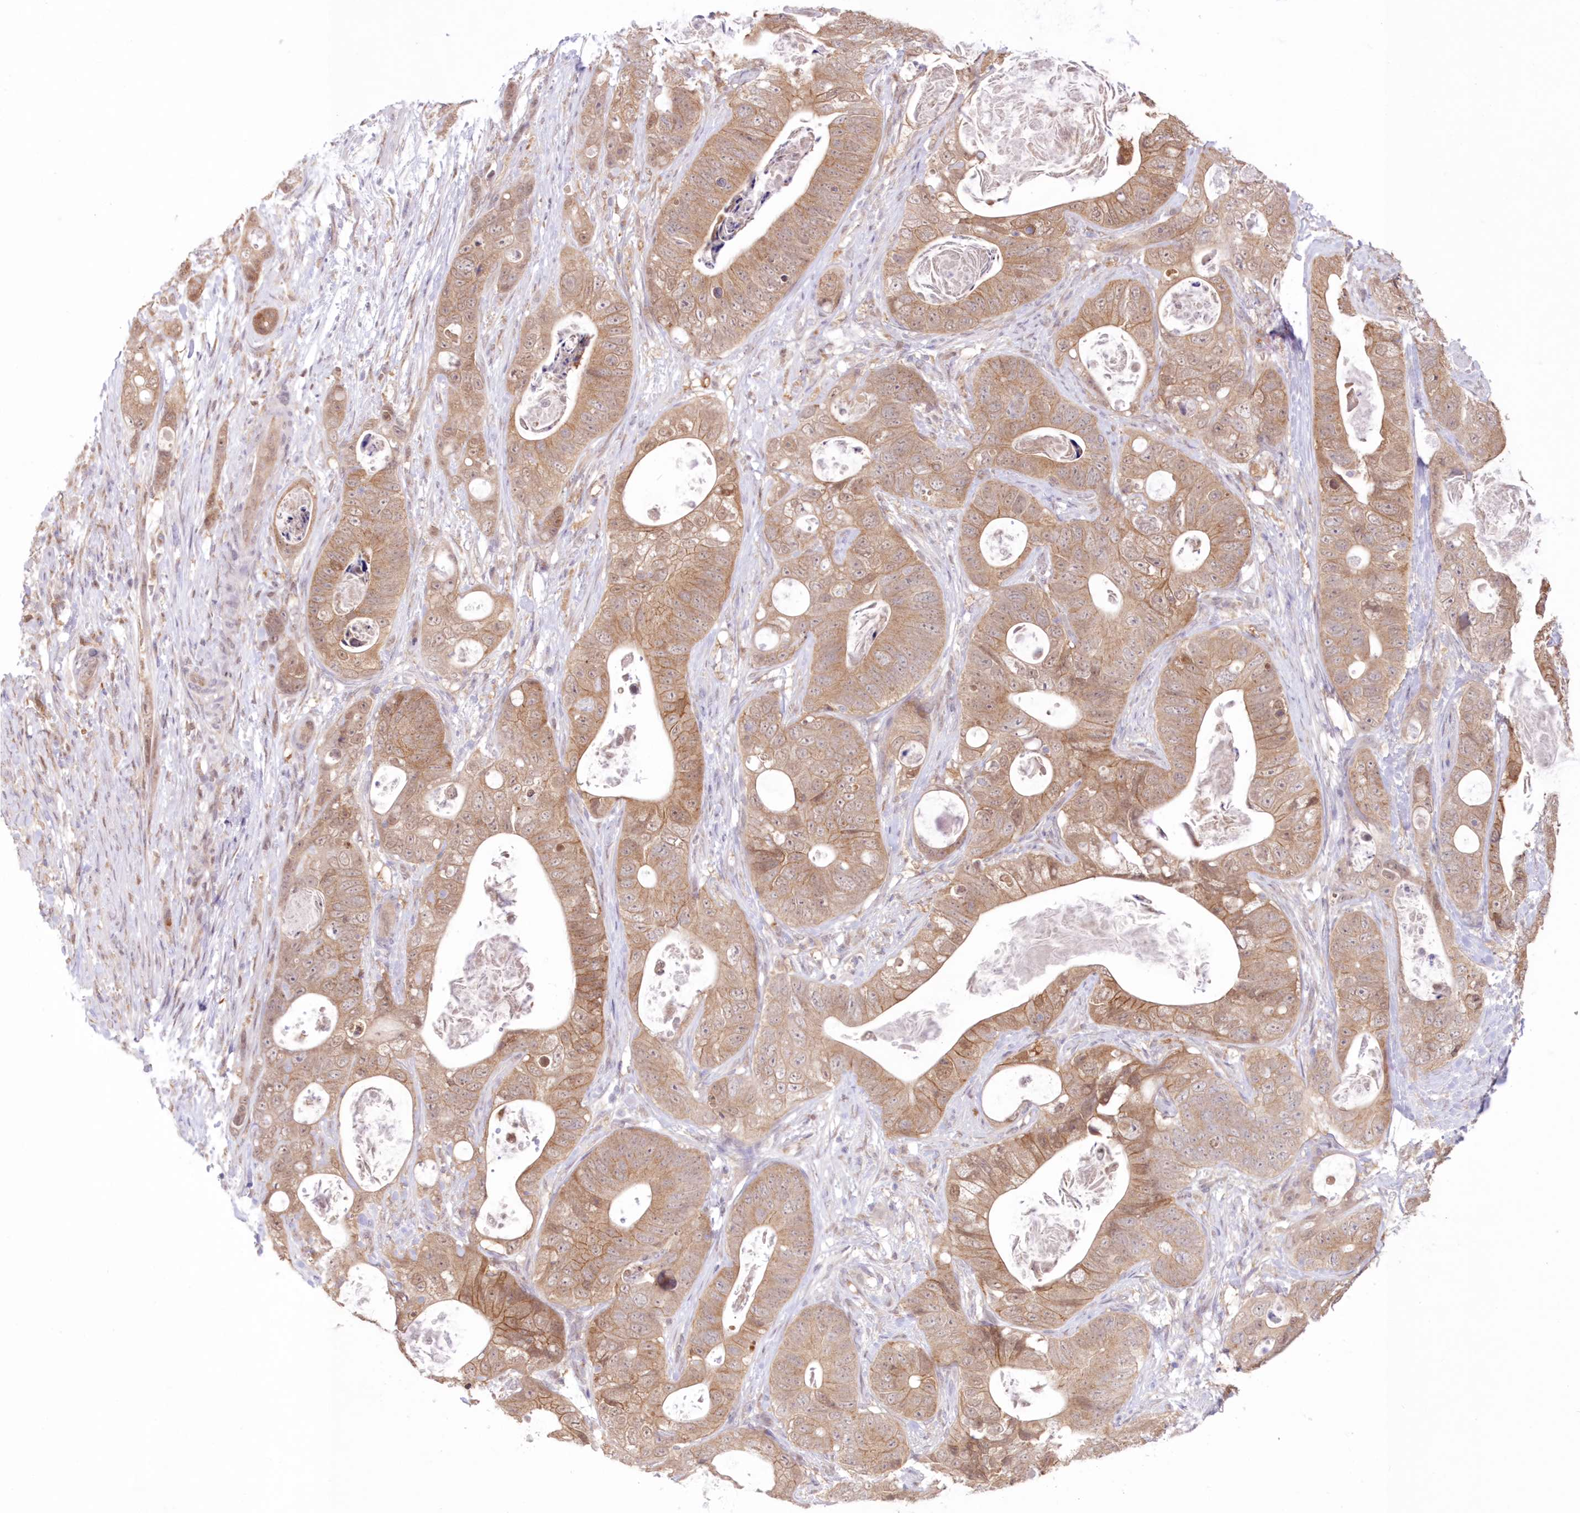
{"staining": {"intensity": "moderate", "quantity": ">75%", "location": "cytoplasmic/membranous"}, "tissue": "stomach cancer", "cell_type": "Tumor cells", "image_type": "cancer", "snomed": [{"axis": "morphology", "description": "Adenocarcinoma, NOS"}, {"axis": "topography", "description": "Stomach"}], "caption": "High-power microscopy captured an IHC photomicrograph of adenocarcinoma (stomach), revealing moderate cytoplasmic/membranous positivity in approximately >75% of tumor cells. (DAB (3,3'-diaminobenzidine) IHC with brightfield microscopy, high magnification).", "gene": "RNPEP", "patient": {"sex": "female", "age": 89}}